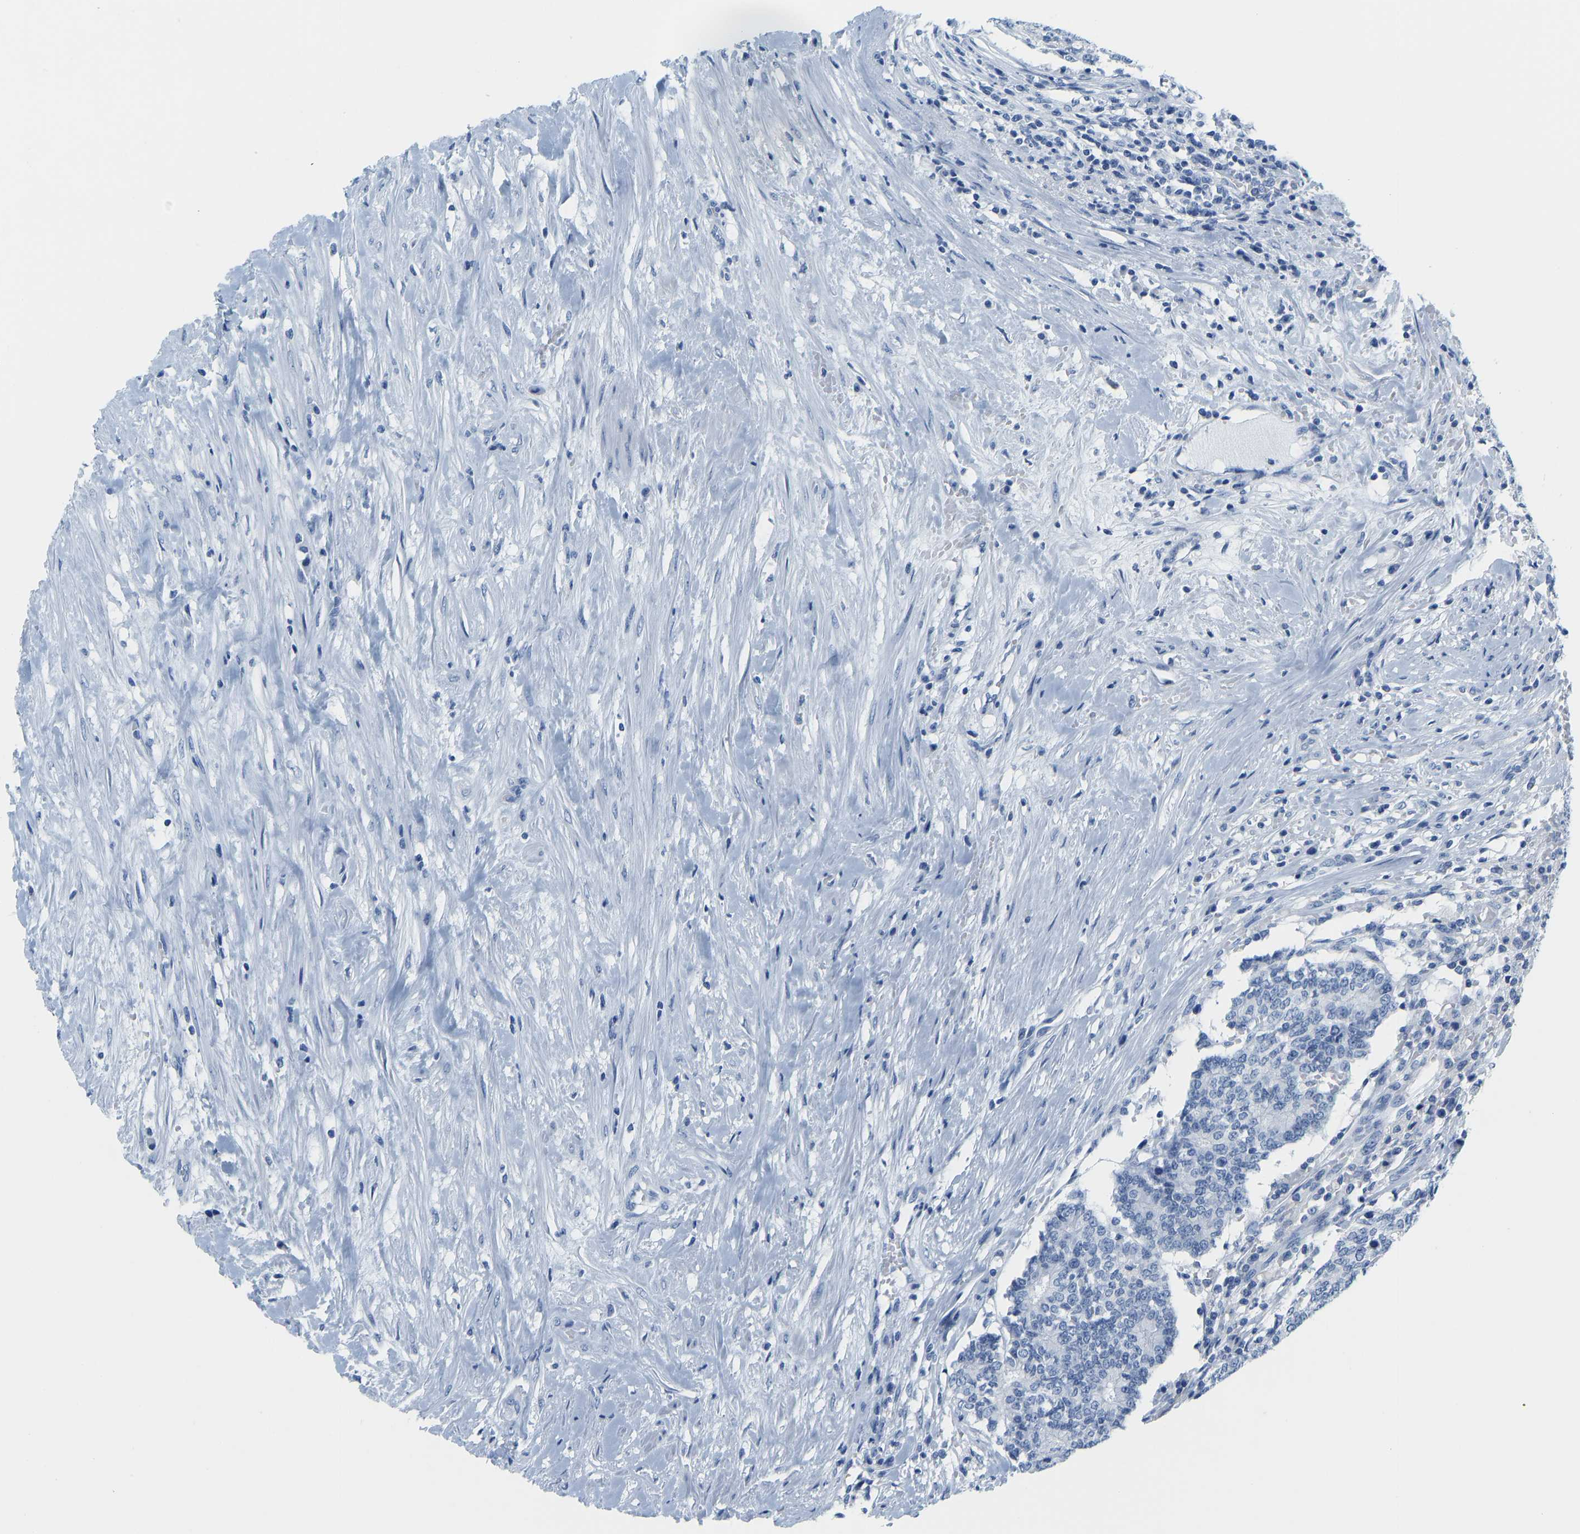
{"staining": {"intensity": "negative", "quantity": "none", "location": "none"}, "tissue": "prostate cancer", "cell_type": "Tumor cells", "image_type": "cancer", "snomed": [{"axis": "morphology", "description": "Normal tissue, NOS"}, {"axis": "morphology", "description": "Adenocarcinoma, High grade"}, {"axis": "topography", "description": "Prostate"}, {"axis": "topography", "description": "Seminal veicle"}], "caption": "Immunohistochemical staining of human high-grade adenocarcinoma (prostate) shows no significant staining in tumor cells.", "gene": "SERPINB3", "patient": {"sex": "male", "age": 55}}